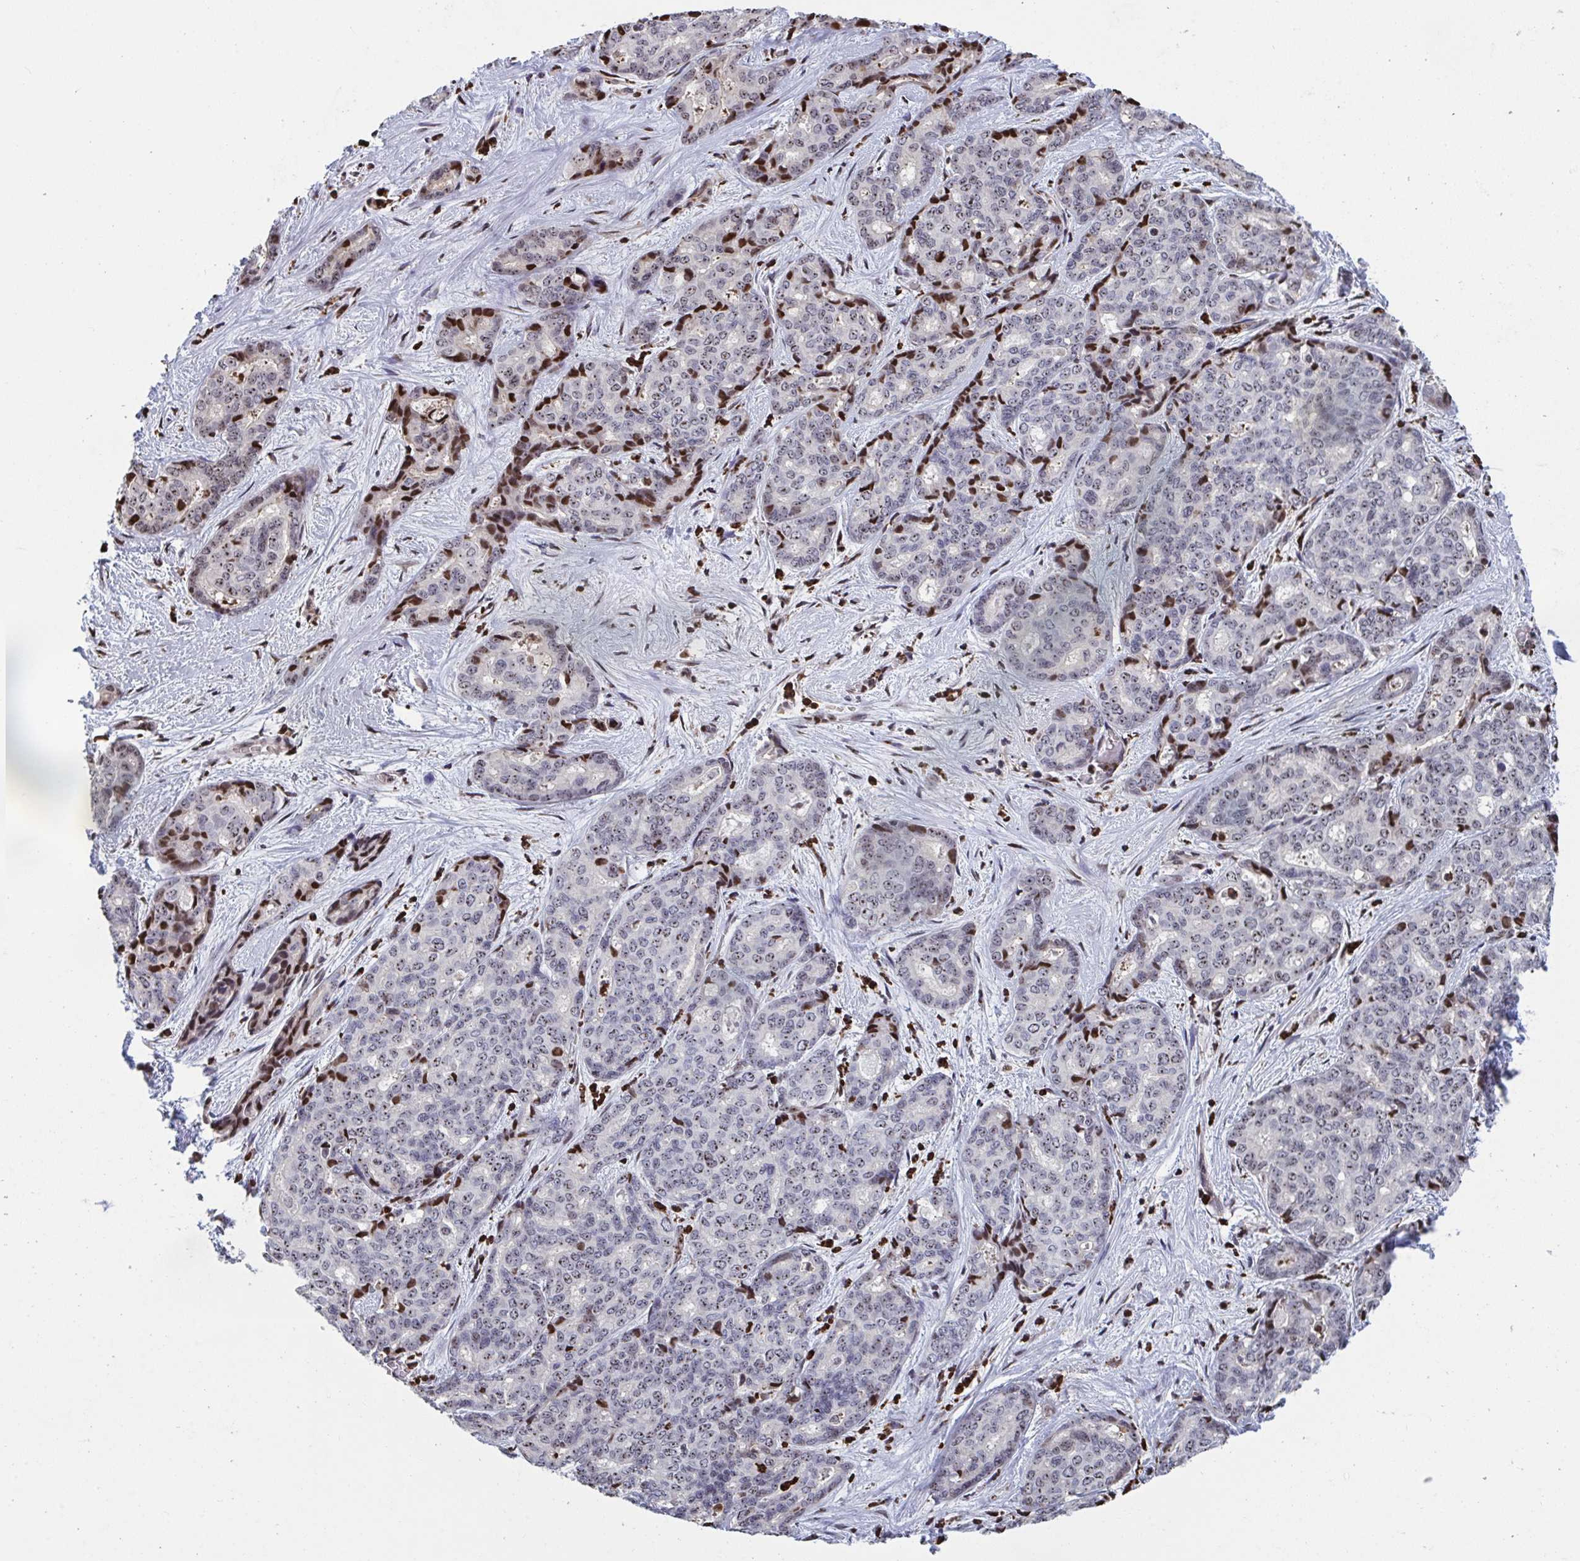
{"staining": {"intensity": "strong", "quantity": "<25%", "location": "nuclear"}, "tissue": "liver cancer", "cell_type": "Tumor cells", "image_type": "cancer", "snomed": [{"axis": "morphology", "description": "Cholangiocarcinoma"}, {"axis": "topography", "description": "Liver"}], "caption": "Immunohistochemistry micrograph of liver cholangiocarcinoma stained for a protein (brown), which exhibits medium levels of strong nuclear expression in about <25% of tumor cells.", "gene": "PELI2", "patient": {"sex": "female", "age": 64}}